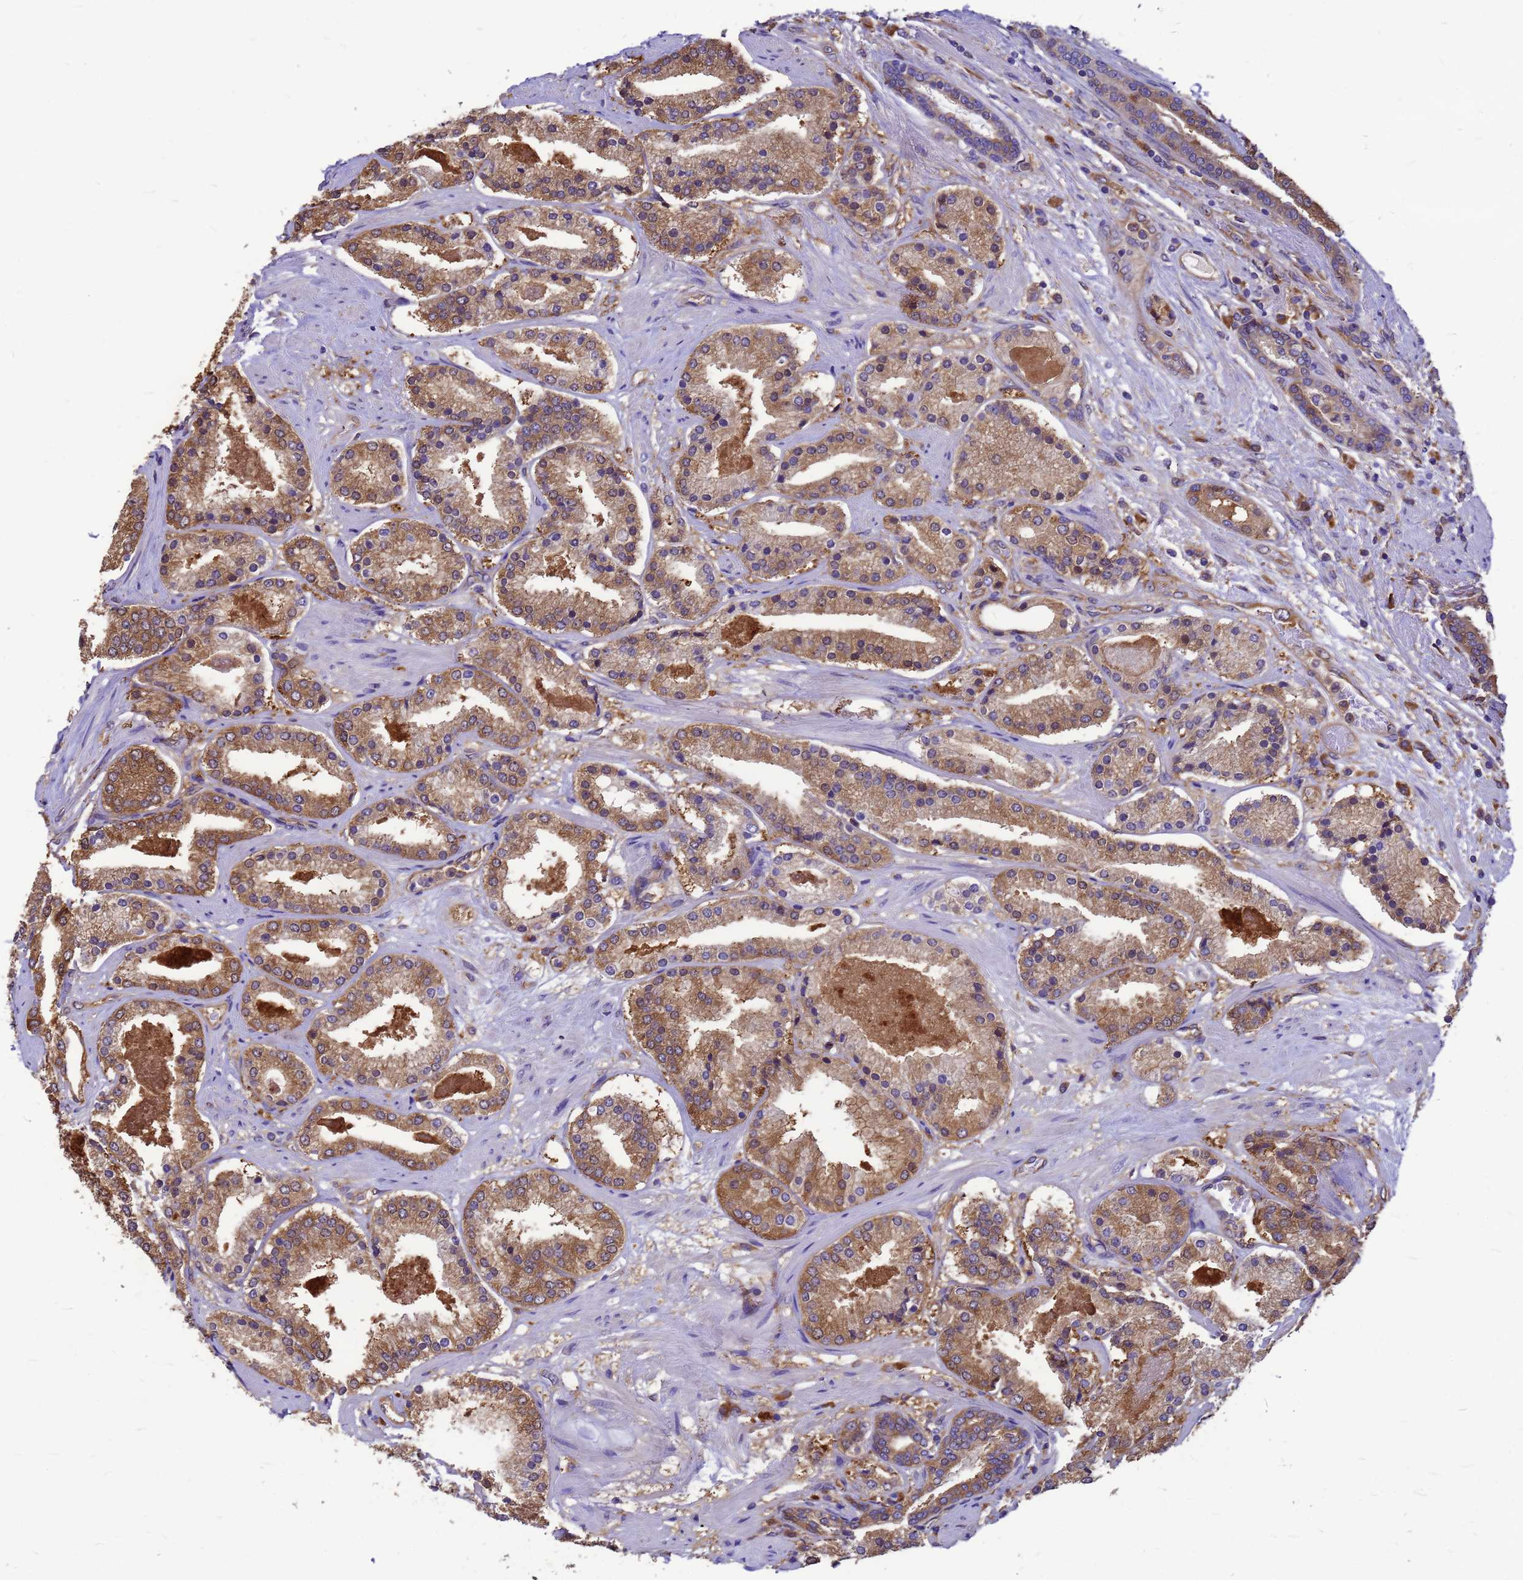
{"staining": {"intensity": "moderate", "quantity": ">75%", "location": "cytoplasmic/membranous"}, "tissue": "prostate cancer", "cell_type": "Tumor cells", "image_type": "cancer", "snomed": [{"axis": "morphology", "description": "Adenocarcinoma, High grade"}, {"axis": "topography", "description": "Prostate"}], "caption": "A brown stain labels moderate cytoplasmic/membranous staining of a protein in human prostate high-grade adenocarcinoma tumor cells.", "gene": "GID4", "patient": {"sex": "male", "age": 63}}